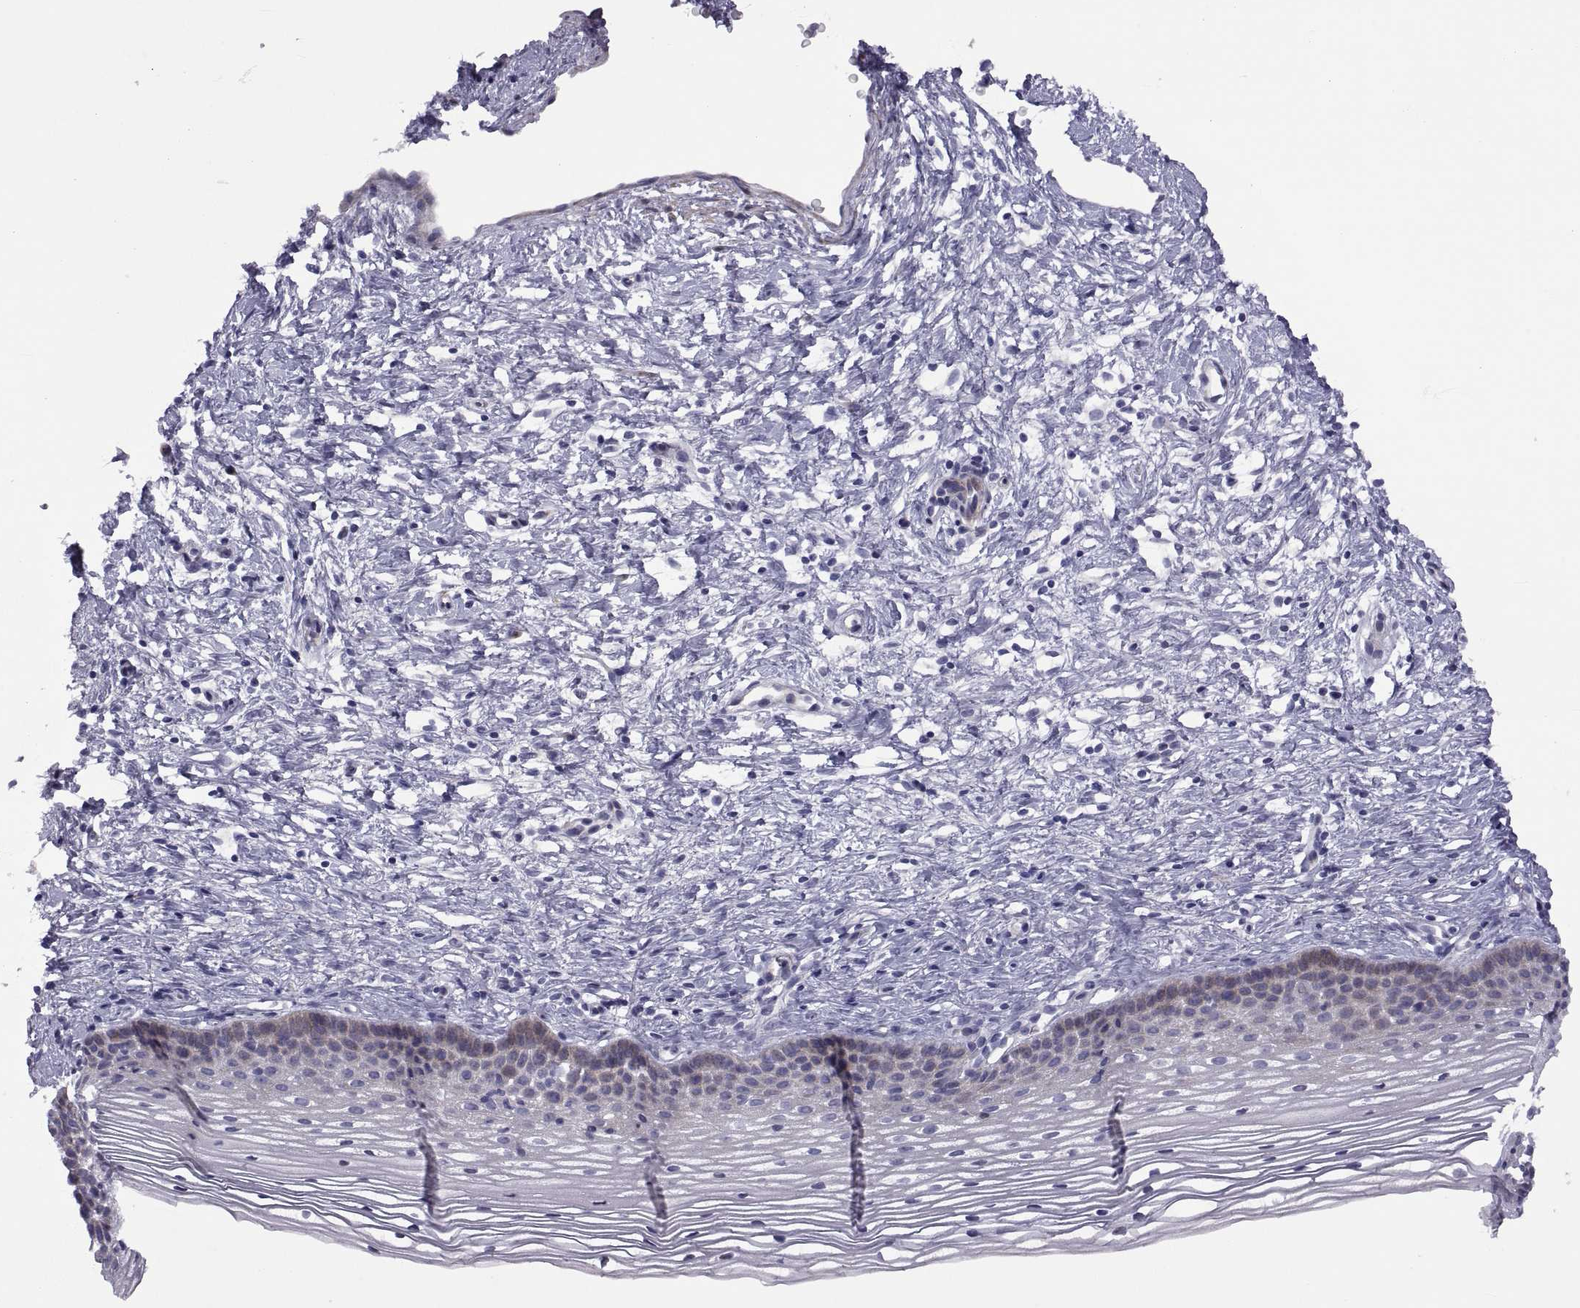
{"staining": {"intensity": "negative", "quantity": "none", "location": "none"}, "tissue": "cervix", "cell_type": "Squamous epithelial cells", "image_type": "normal", "snomed": [{"axis": "morphology", "description": "Normal tissue, NOS"}, {"axis": "topography", "description": "Cervix"}], "caption": "Immunohistochemistry histopathology image of unremarkable cervix: cervix stained with DAB (3,3'-diaminobenzidine) shows no significant protein expression in squamous epithelial cells.", "gene": "TMEM158", "patient": {"sex": "female", "age": 39}}